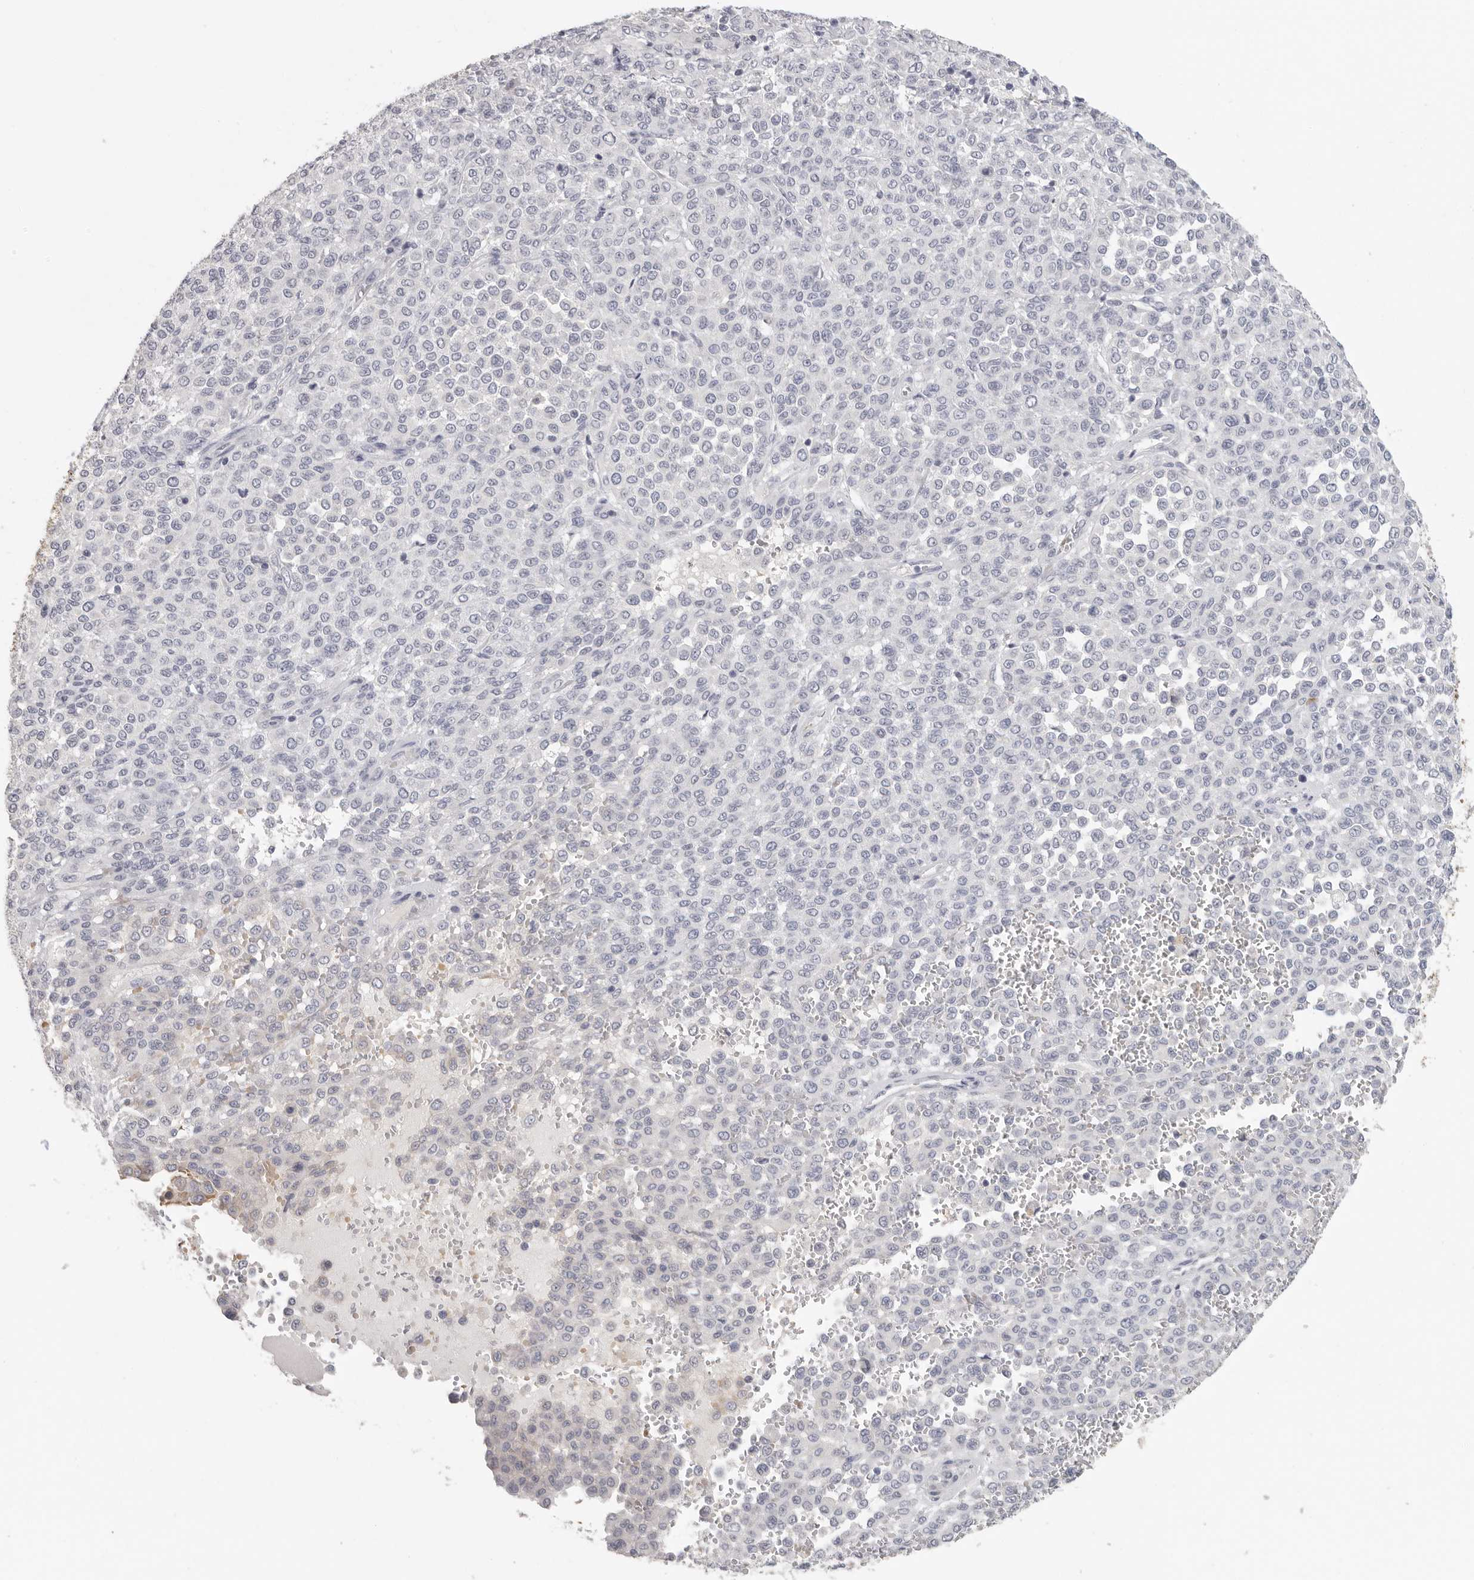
{"staining": {"intensity": "negative", "quantity": "none", "location": "none"}, "tissue": "melanoma", "cell_type": "Tumor cells", "image_type": "cancer", "snomed": [{"axis": "morphology", "description": "Malignant melanoma, Metastatic site"}, {"axis": "topography", "description": "Pancreas"}], "caption": "A micrograph of human malignant melanoma (metastatic site) is negative for staining in tumor cells. (DAB immunohistochemistry, high magnification).", "gene": "DNAJC11", "patient": {"sex": "female", "age": 30}}